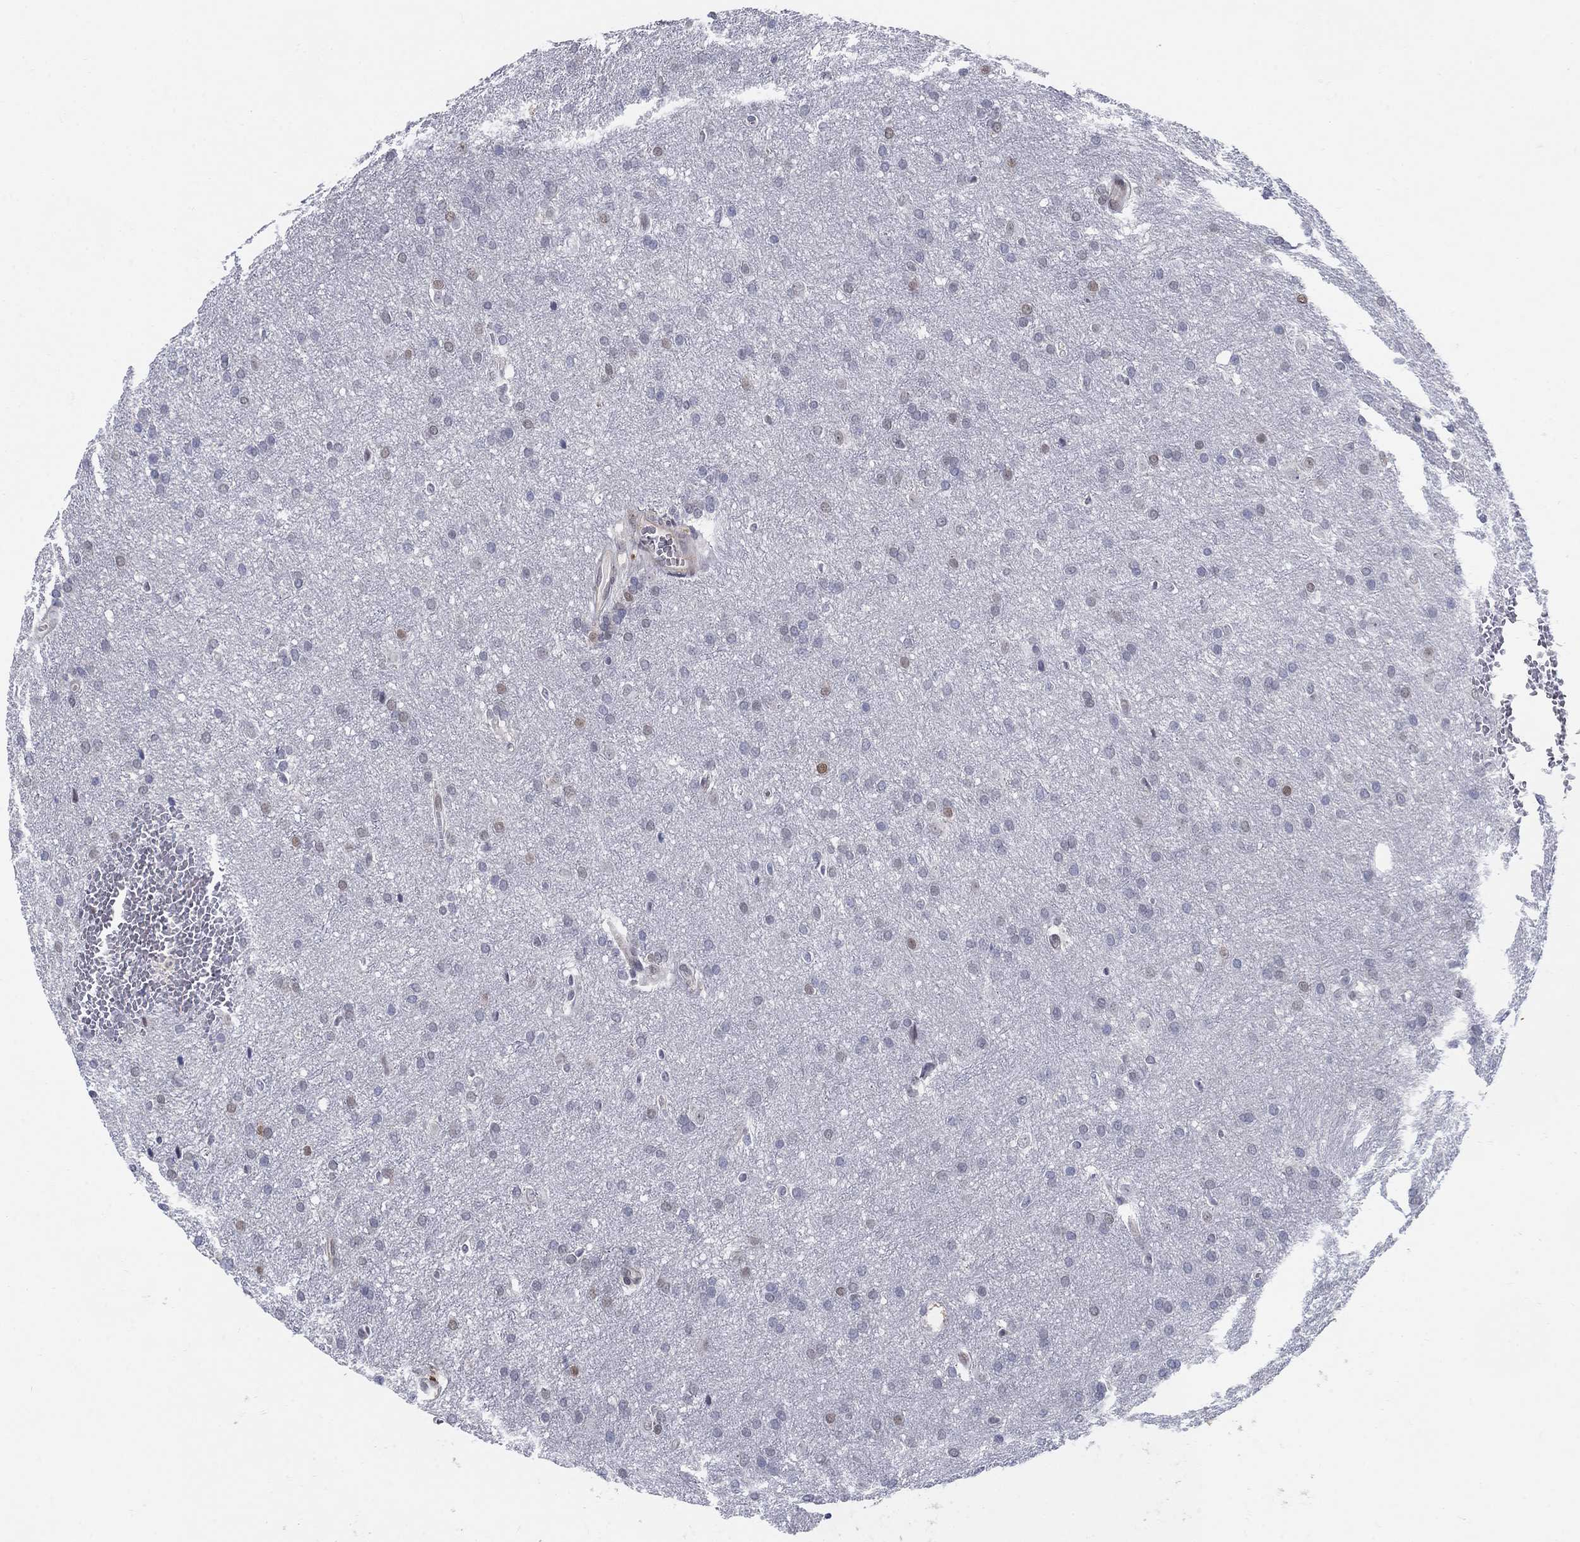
{"staining": {"intensity": "moderate", "quantity": "<25%", "location": "nuclear"}, "tissue": "glioma", "cell_type": "Tumor cells", "image_type": "cancer", "snomed": [{"axis": "morphology", "description": "Glioma, malignant, Low grade"}, {"axis": "topography", "description": "Brain"}], "caption": "This micrograph shows glioma stained with immunohistochemistry to label a protein in brown. The nuclear of tumor cells show moderate positivity for the protein. Nuclei are counter-stained blue.", "gene": "CENPE", "patient": {"sex": "female", "age": 32}}